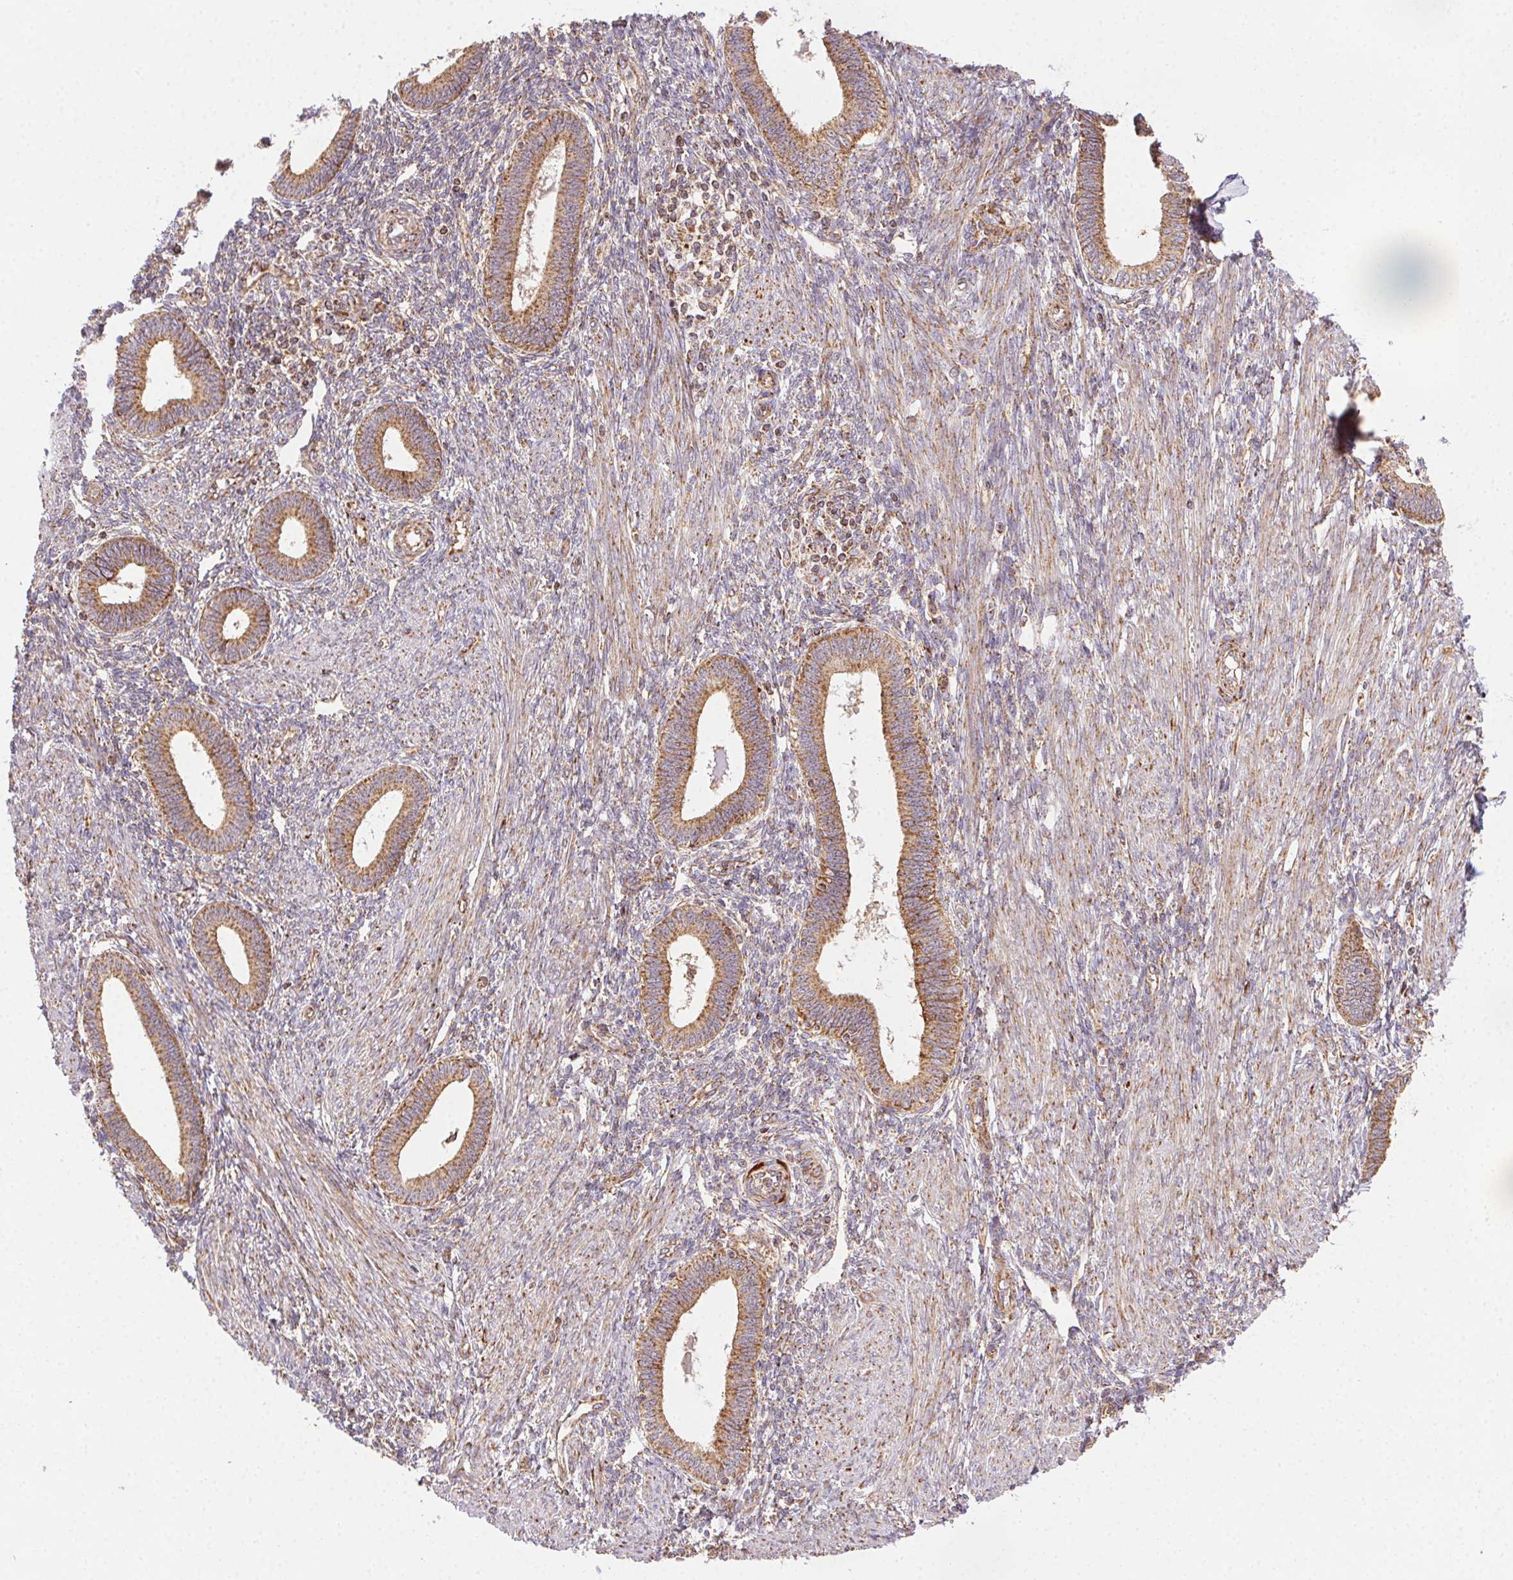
{"staining": {"intensity": "moderate", "quantity": "25%-75%", "location": "cytoplasmic/membranous"}, "tissue": "endometrium", "cell_type": "Cells in endometrial stroma", "image_type": "normal", "snomed": [{"axis": "morphology", "description": "Normal tissue, NOS"}, {"axis": "topography", "description": "Endometrium"}], "caption": "Endometrium stained for a protein (brown) exhibits moderate cytoplasmic/membranous positive staining in about 25%-75% of cells in endometrial stroma.", "gene": "CLPB", "patient": {"sex": "female", "age": 42}}